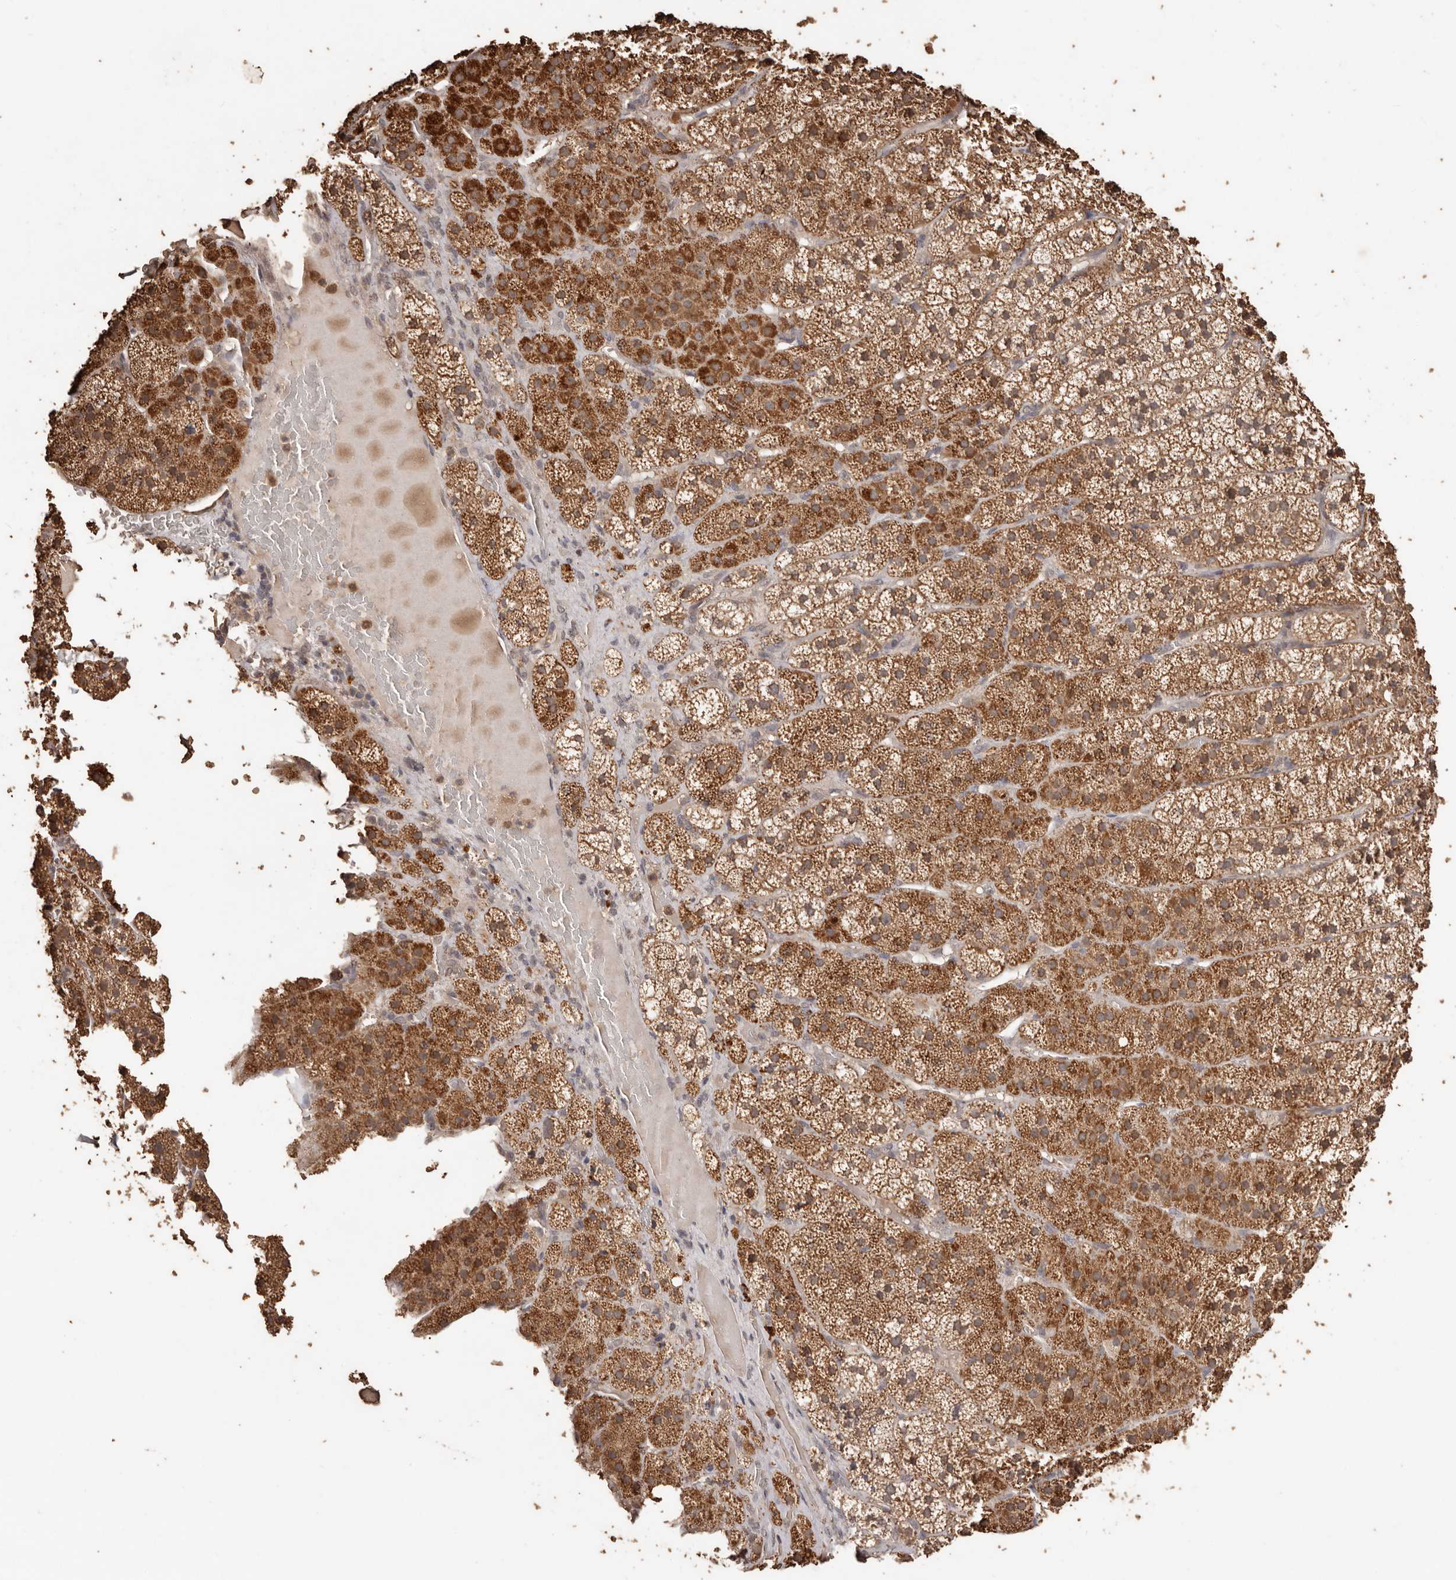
{"staining": {"intensity": "moderate", "quantity": ">75%", "location": "cytoplasmic/membranous"}, "tissue": "adrenal gland", "cell_type": "Glandular cells", "image_type": "normal", "snomed": [{"axis": "morphology", "description": "Normal tissue, NOS"}, {"axis": "topography", "description": "Adrenal gland"}], "caption": "The immunohistochemical stain labels moderate cytoplasmic/membranous positivity in glandular cells of benign adrenal gland.", "gene": "PKDCC", "patient": {"sex": "female", "age": 44}}